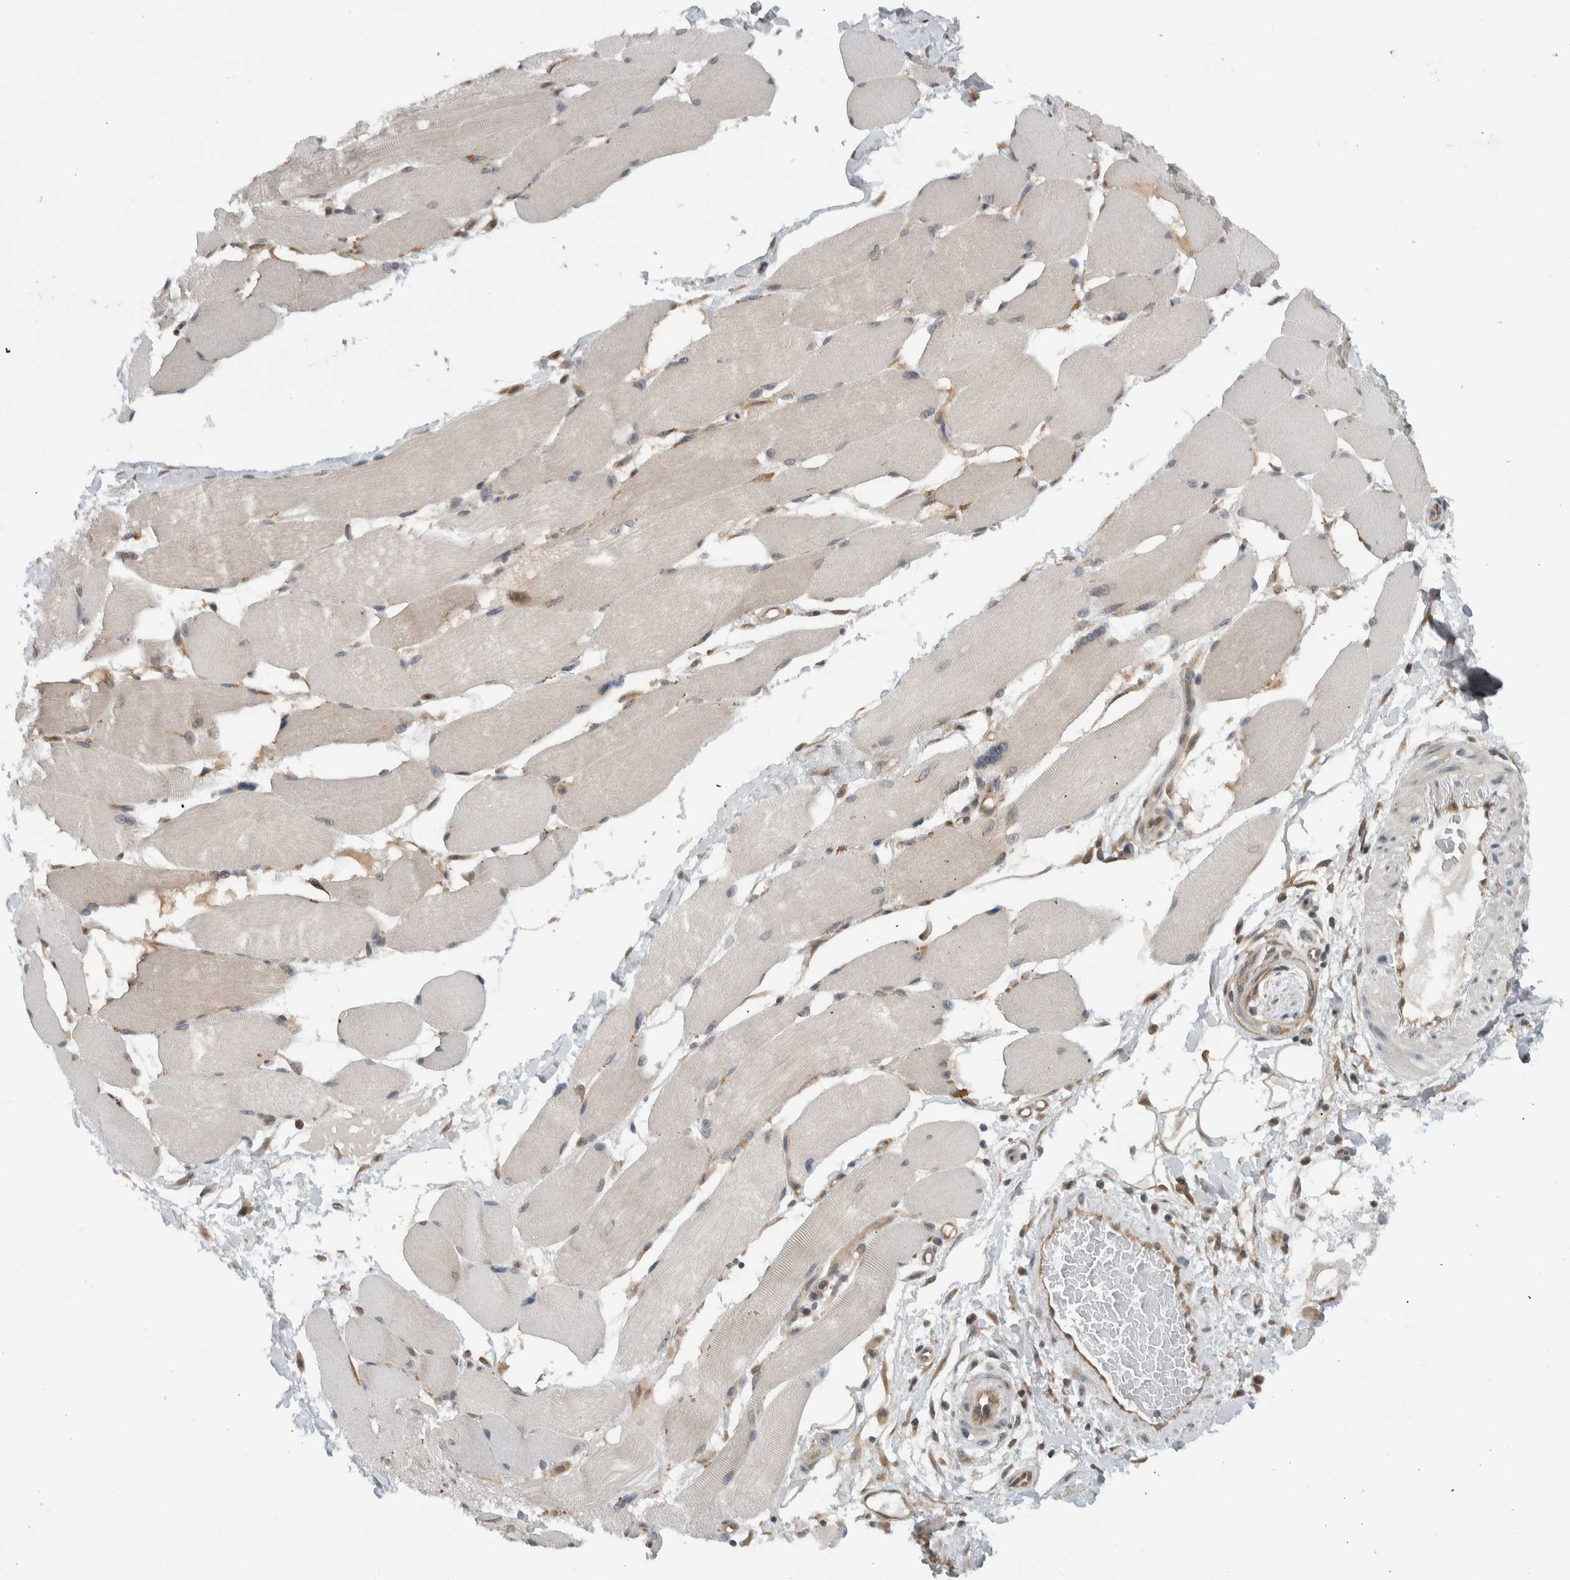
{"staining": {"intensity": "weak", "quantity": "25%-75%", "location": "cytoplasmic/membranous"}, "tissue": "skeletal muscle", "cell_type": "Myocytes", "image_type": "normal", "snomed": [{"axis": "morphology", "description": "Normal tissue, NOS"}, {"axis": "topography", "description": "Skin"}, {"axis": "topography", "description": "Skeletal muscle"}], "caption": "Skeletal muscle was stained to show a protein in brown. There is low levels of weak cytoplasmic/membranous expression in about 25%-75% of myocytes. (brown staining indicates protein expression, while blue staining denotes nuclei).", "gene": "CCDC43", "patient": {"sex": "male", "age": 83}}